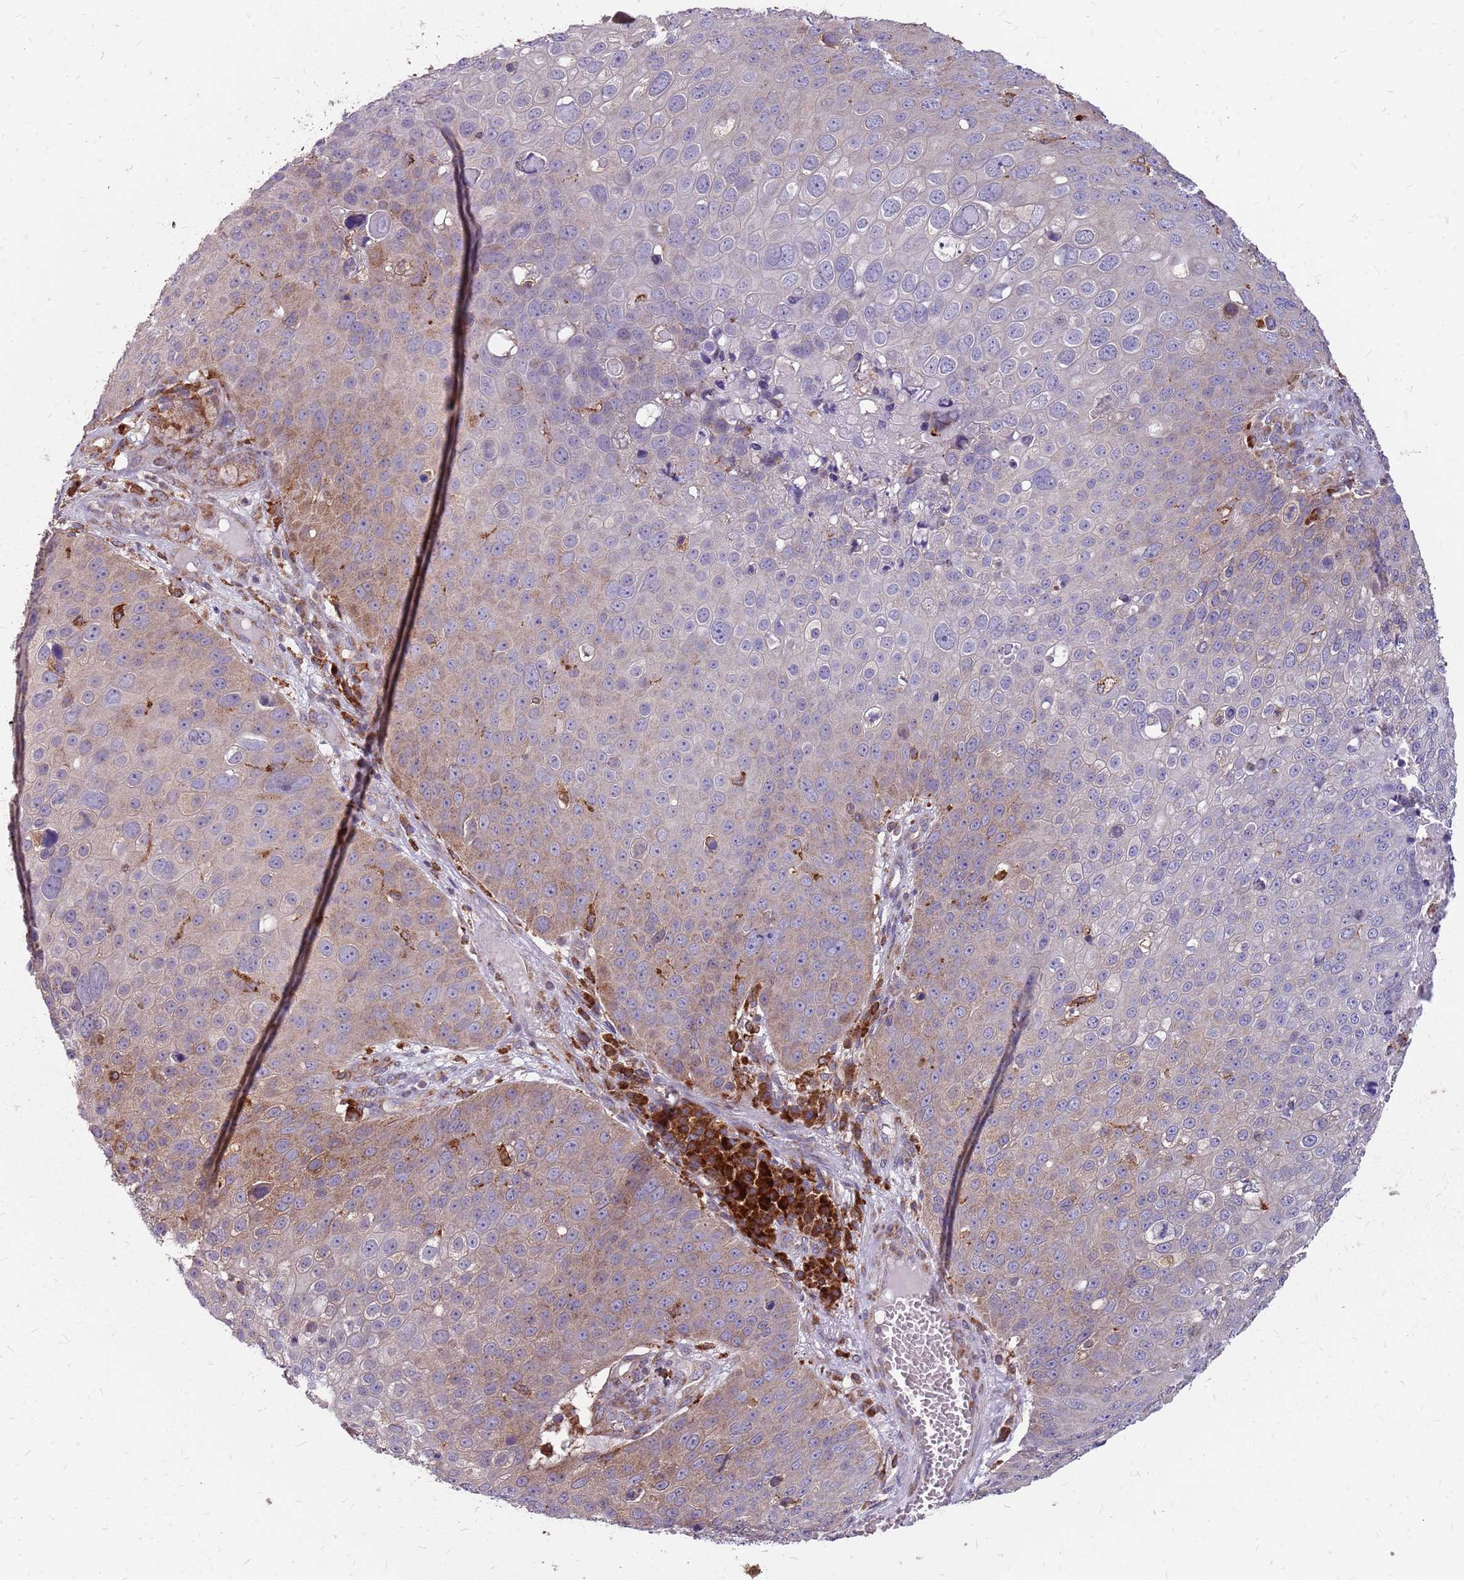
{"staining": {"intensity": "moderate", "quantity": "<25%", "location": "cytoplasmic/membranous"}, "tissue": "skin cancer", "cell_type": "Tumor cells", "image_type": "cancer", "snomed": [{"axis": "morphology", "description": "Squamous cell carcinoma, NOS"}, {"axis": "topography", "description": "Skin"}], "caption": "The histopathology image reveals staining of skin cancer (squamous cell carcinoma), revealing moderate cytoplasmic/membranous protein staining (brown color) within tumor cells.", "gene": "NME4", "patient": {"sex": "male", "age": 71}}